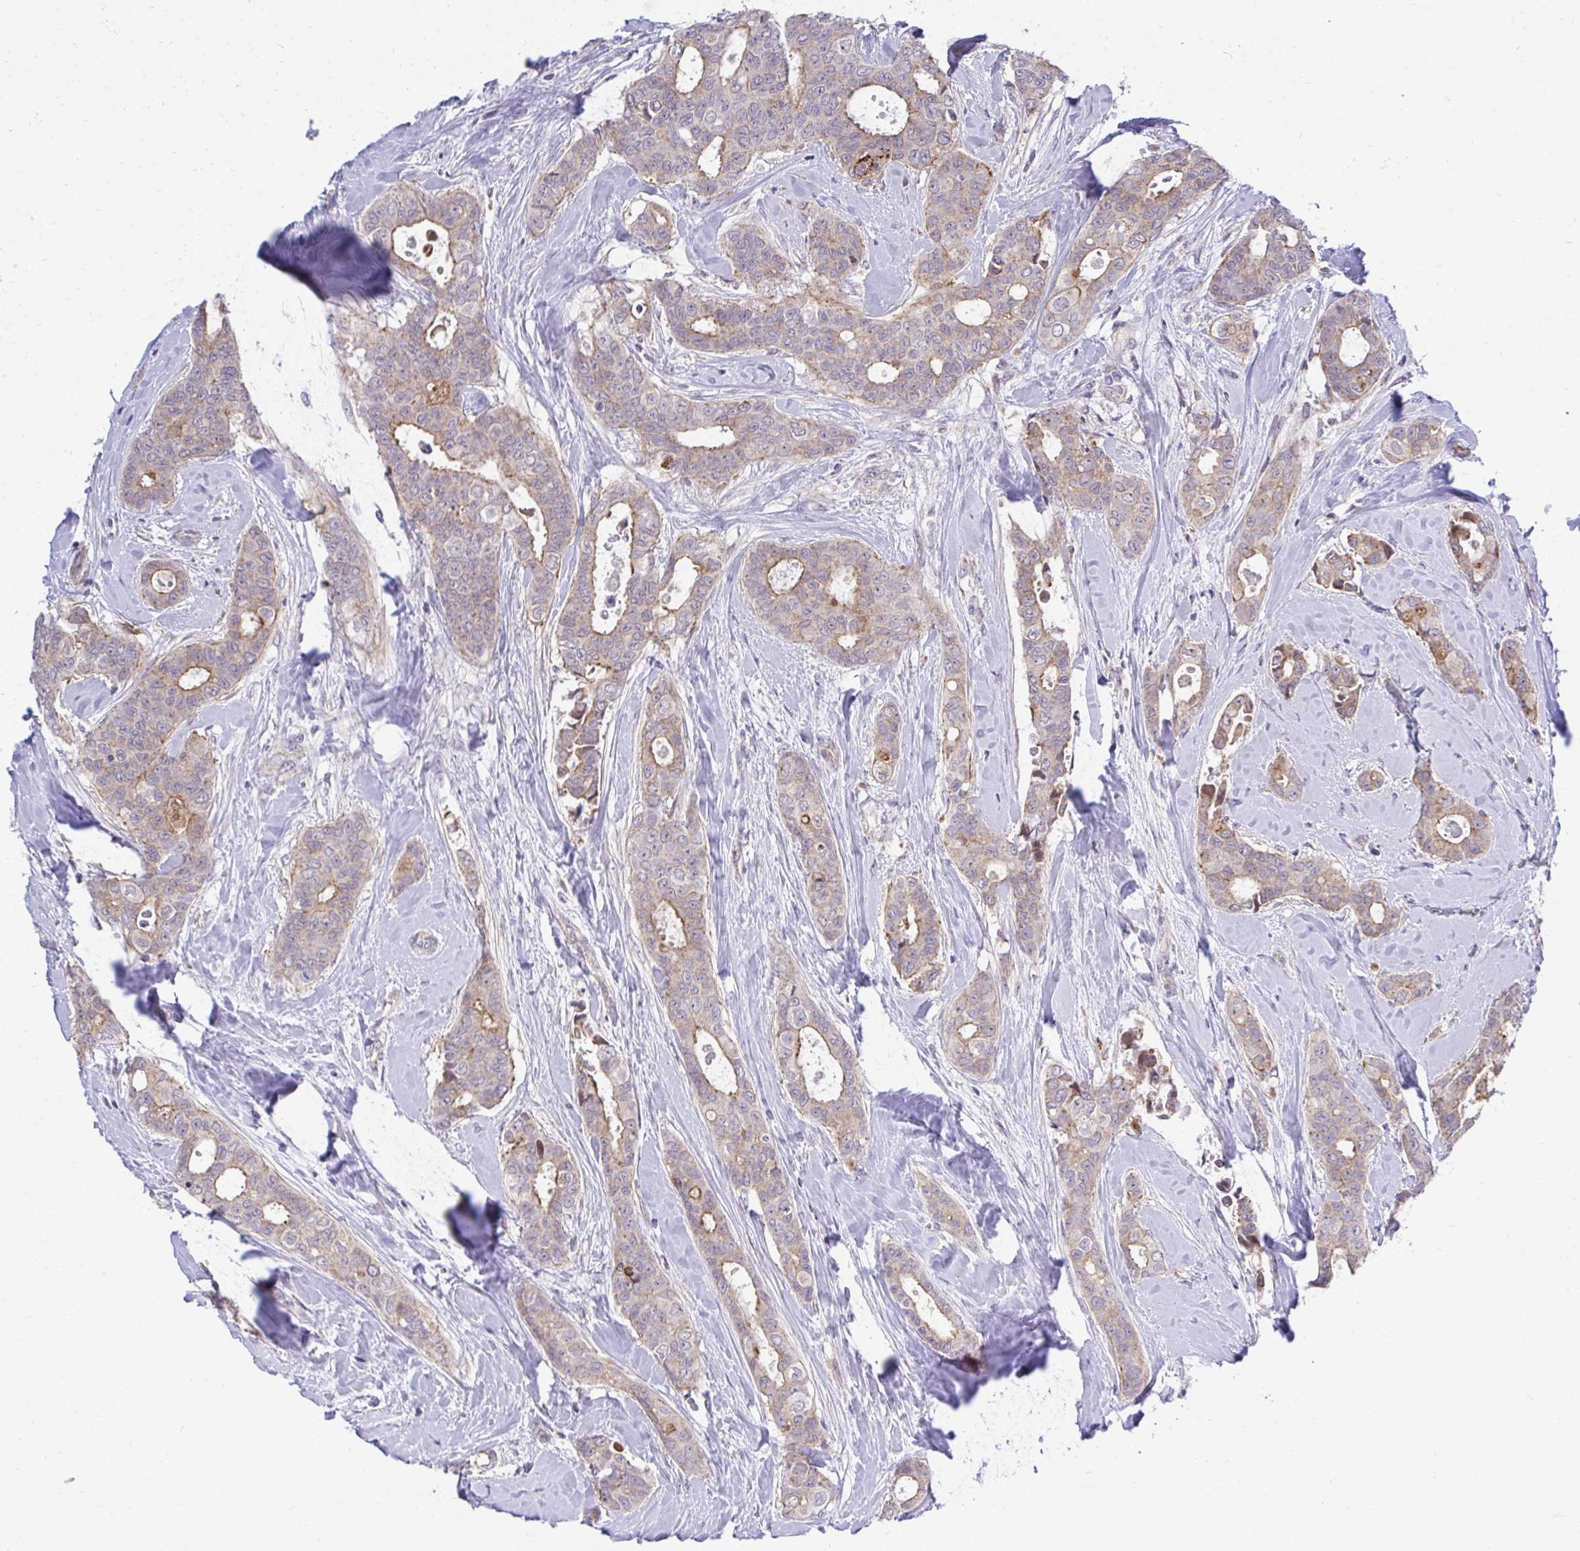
{"staining": {"intensity": "weak", "quantity": "25%-75%", "location": "cytoplasmic/membranous"}, "tissue": "breast cancer", "cell_type": "Tumor cells", "image_type": "cancer", "snomed": [{"axis": "morphology", "description": "Duct carcinoma"}, {"axis": "topography", "description": "Breast"}], "caption": "Immunohistochemistry (IHC) (DAB (3,3'-diaminobenzidine)) staining of human invasive ductal carcinoma (breast) exhibits weak cytoplasmic/membranous protein expression in approximately 25%-75% of tumor cells.", "gene": "XAF1", "patient": {"sex": "female", "age": 45}}